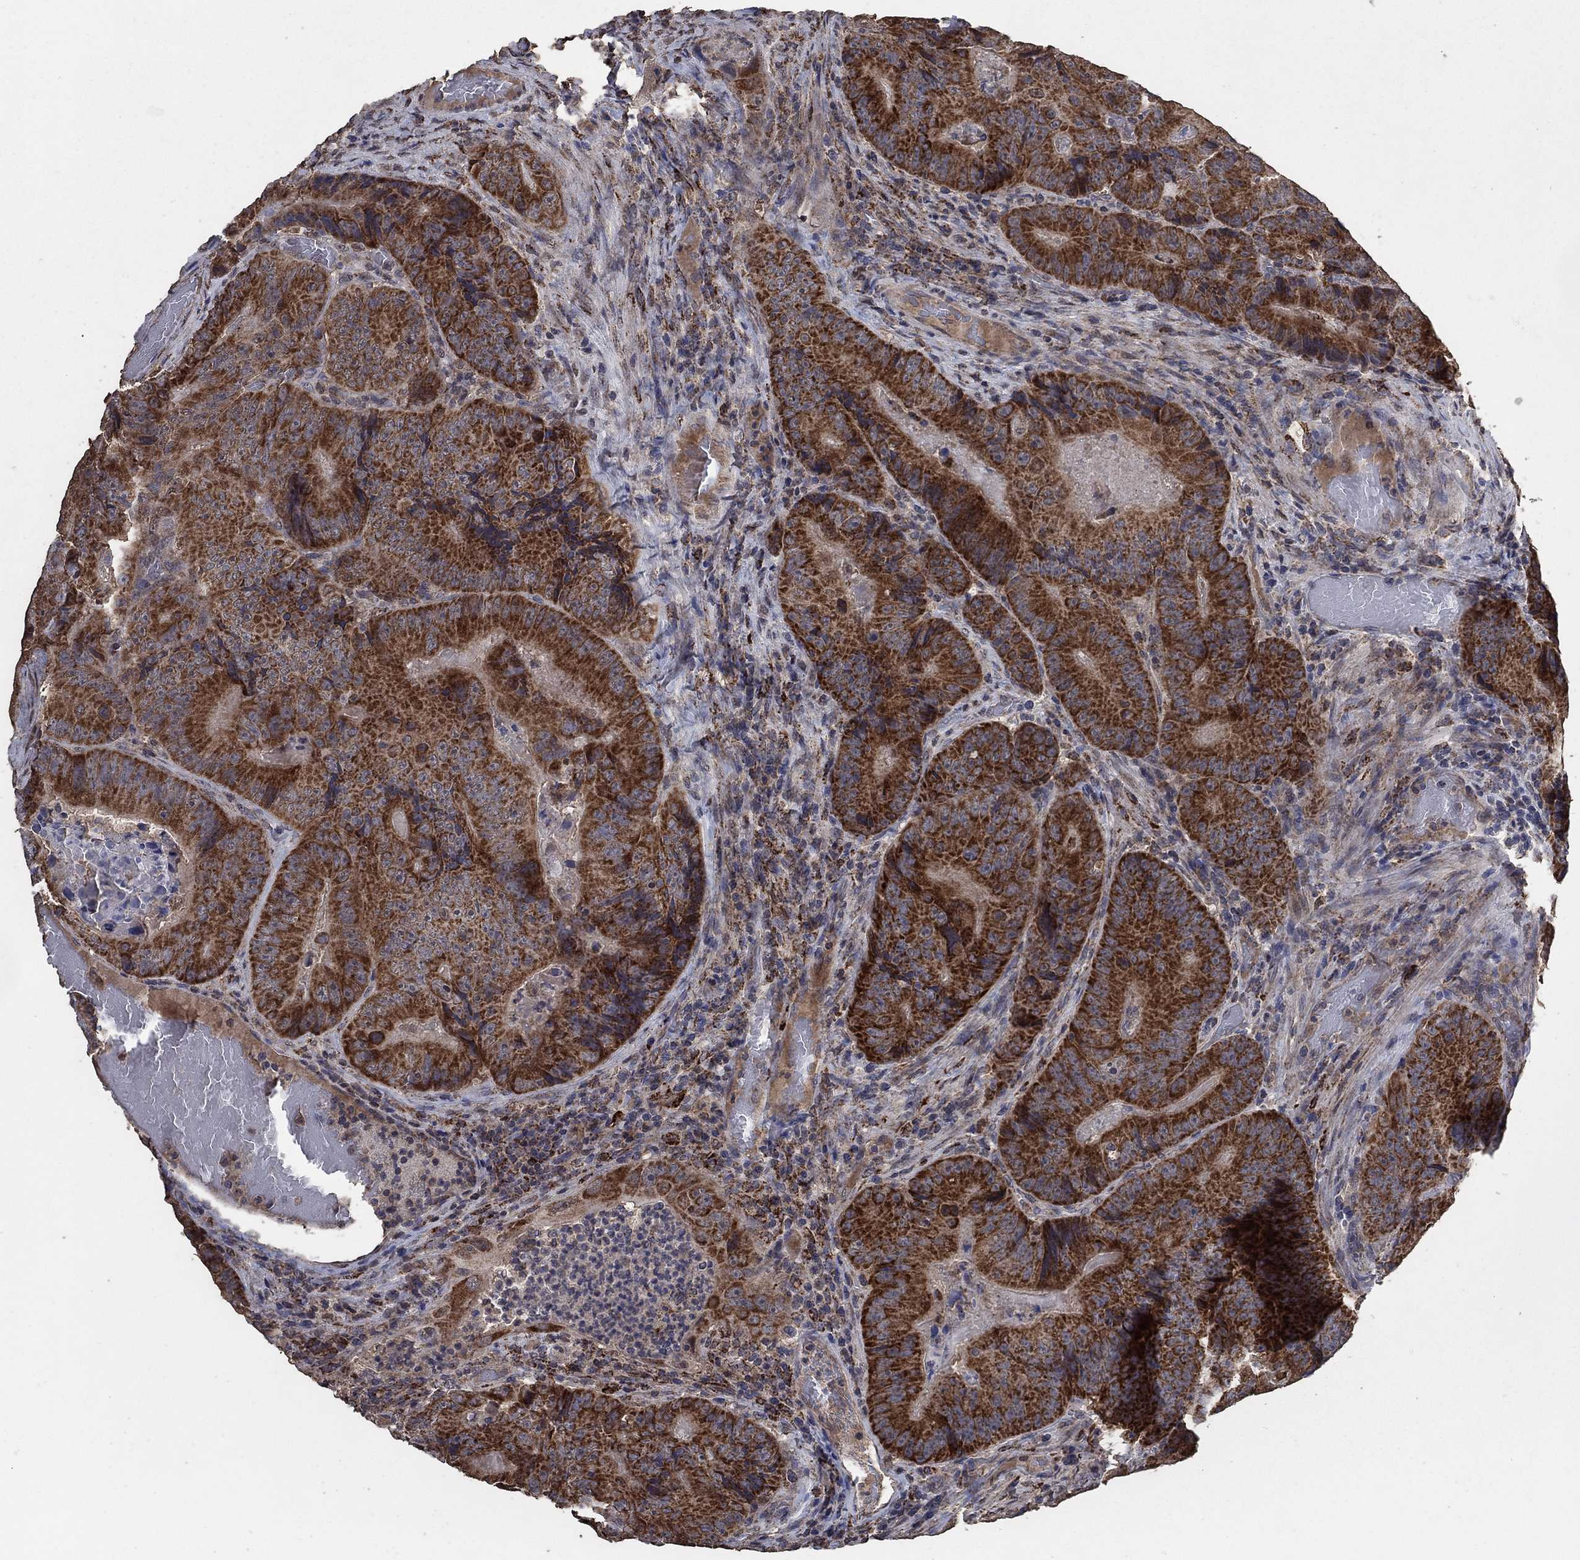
{"staining": {"intensity": "strong", "quantity": ">75%", "location": "cytoplasmic/membranous"}, "tissue": "colorectal cancer", "cell_type": "Tumor cells", "image_type": "cancer", "snomed": [{"axis": "morphology", "description": "Adenocarcinoma, NOS"}, {"axis": "topography", "description": "Colon"}], "caption": "Immunohistochemistry (IHC) (DAB) staining of human colorectal cancer reveals strong cytoplasmic/membranous protein staining in approximately >75% of tumor cells. (DAB (3,3'-diaminobenzidine) = brown stain, brightfield microscopy at high magnification).", "gene": "MRPS24", "patient": {"sex": "female", "age": 86}}